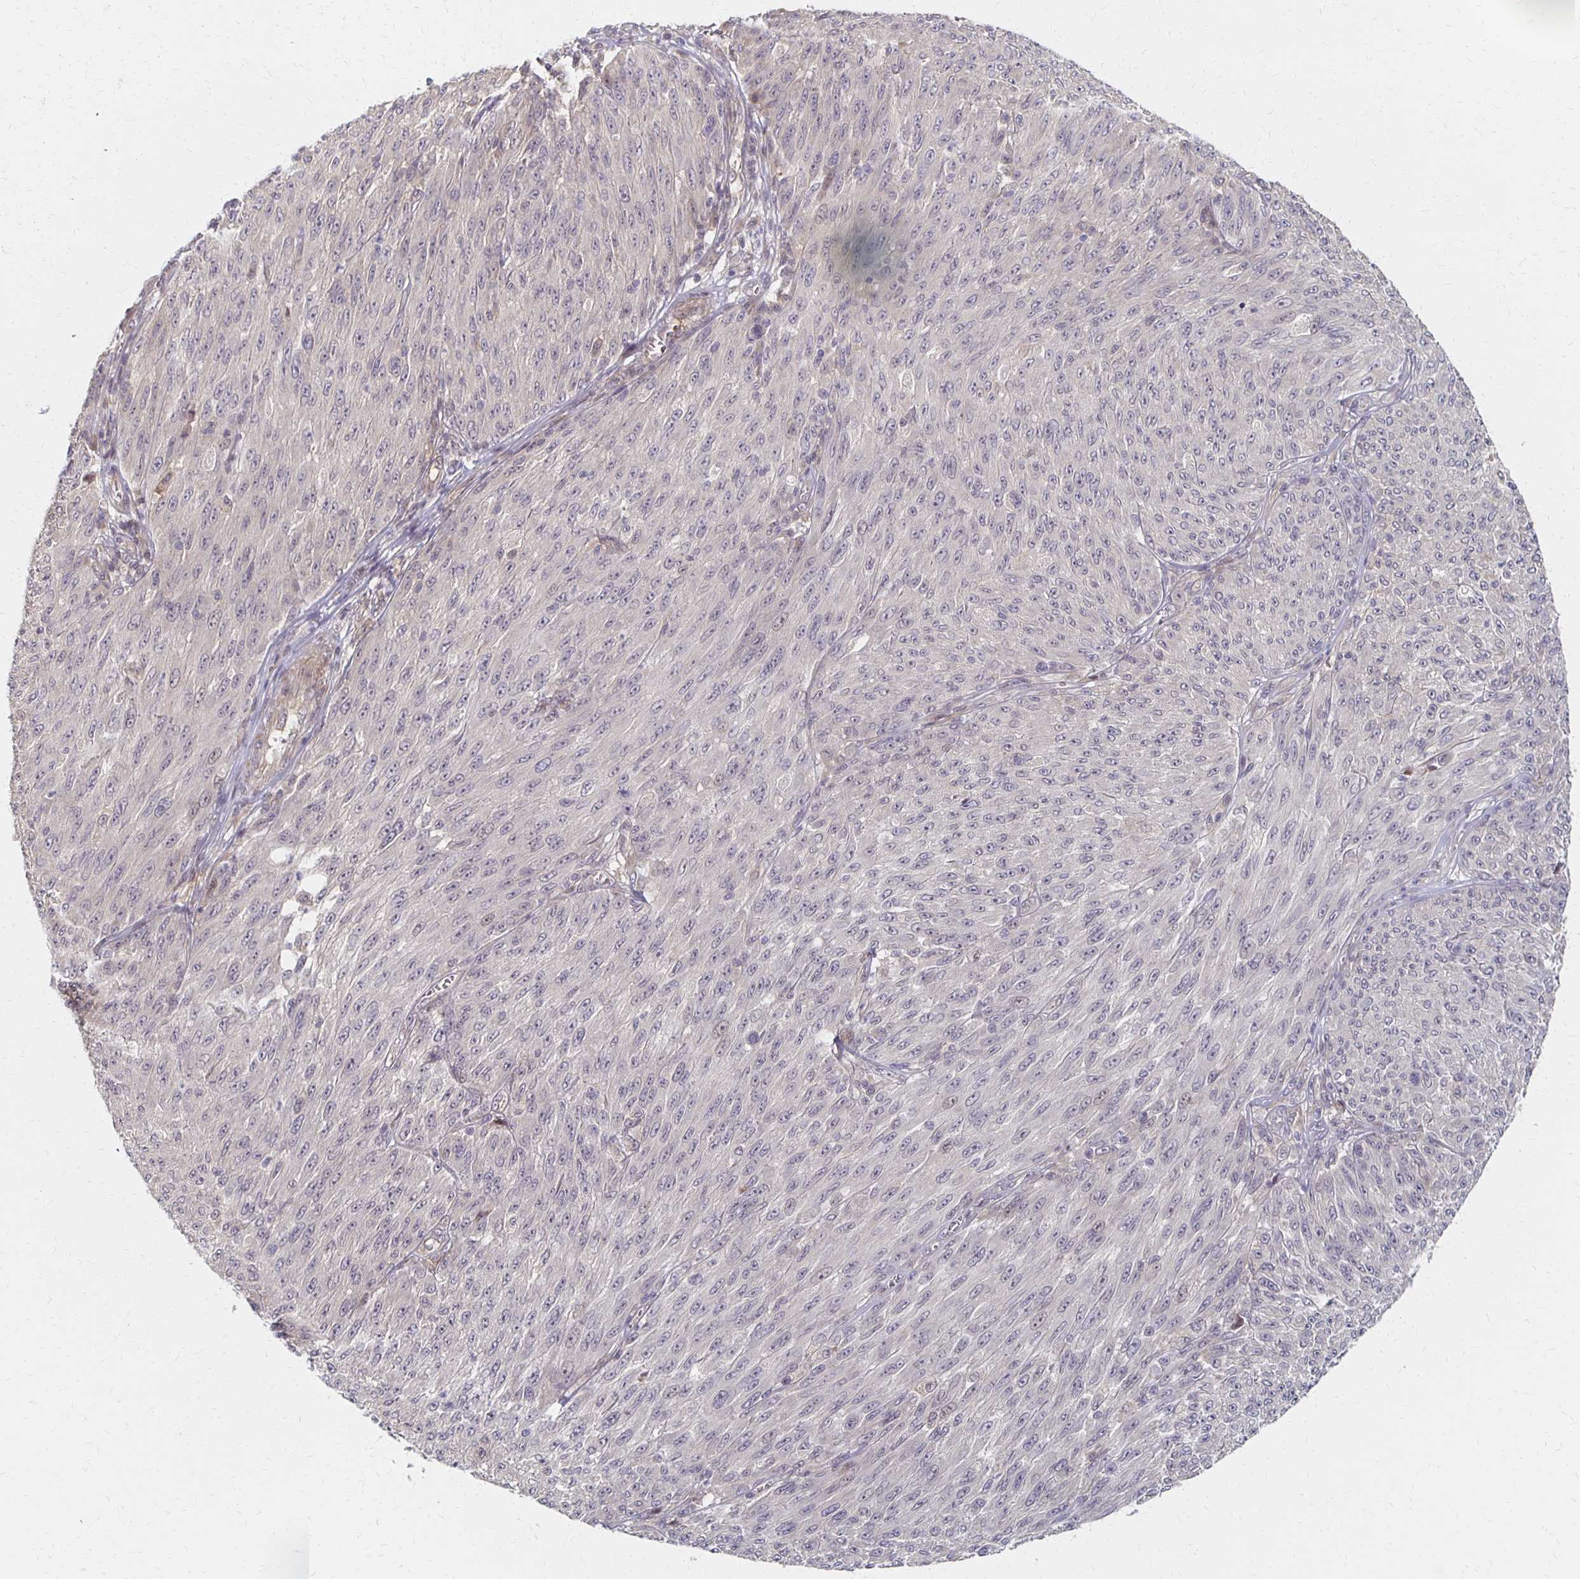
{"staining": {"intensity": "negative", "quantity": "none", "location": "none"}, "tissue": "melanoma", "cell_type": "Tumor cells", "image_type": "cancer", "snomed": [{"axis": "morphology", "description": "Malignant melanoma, NOS"}, {"axis": "topography", "description": "Skin"}], "caption": "Tumor cells show no significant protein staining in melanoma.", "gene": "PRKCB", "patient": {"sex": "male", "age": 85}}